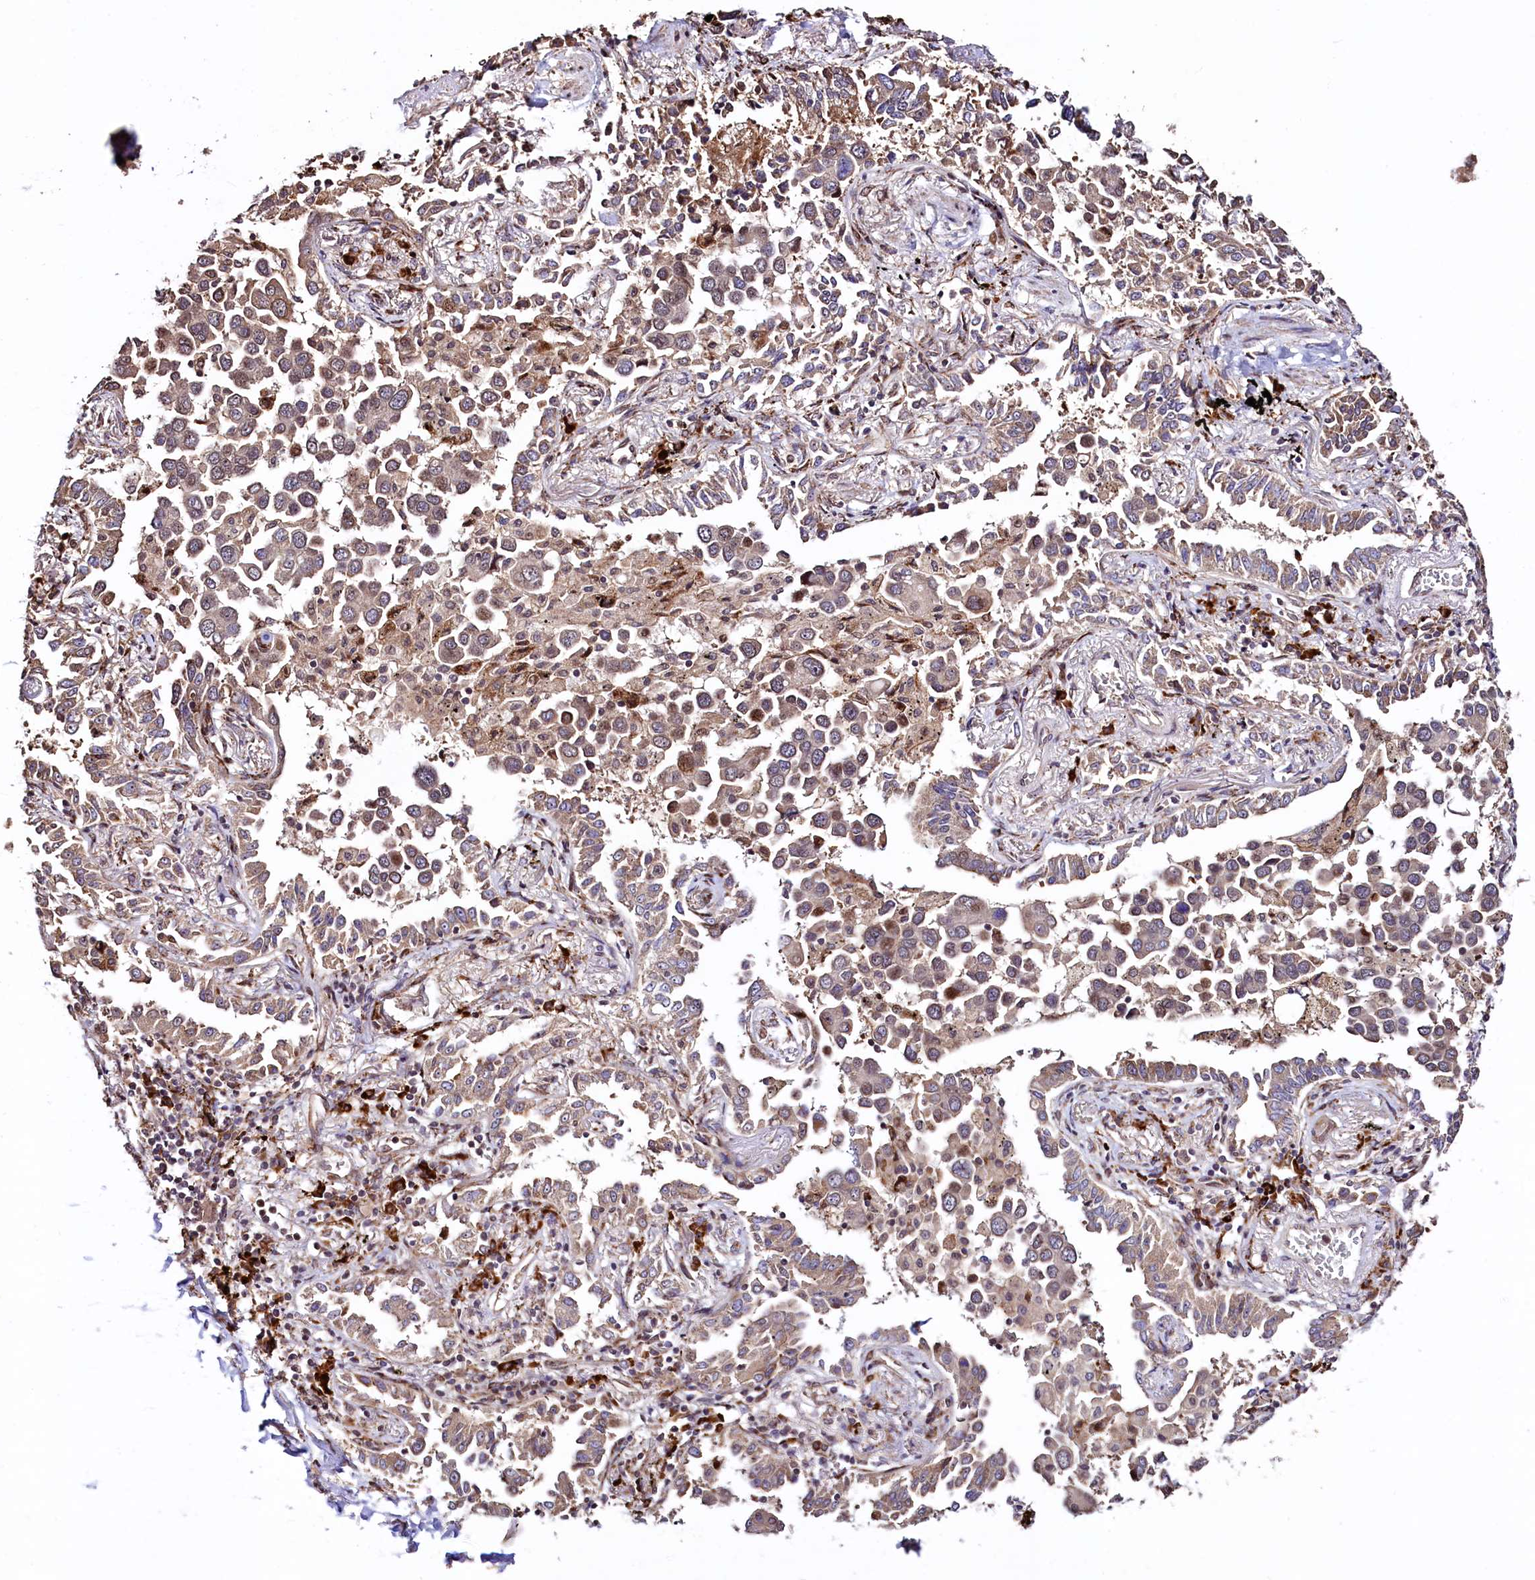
{"staining": {"intensity": "weak", "quantity": "25%-75%", "location": "cytoplasmic/membranous,nuclear"}, "tissue": "lung cancer", "cell_type": "Tumor cells", "image_type": "cancer", "snomed": [{"axis": "morphology", "description": "Adenocarcinoma, NOS"}, {"axis": "topography", "description": "Lung"}], "caption": "A photomicrograph of human lung adenocarcinoma stained for a protein reveals weak cytoplasmic/membranous and nuclear brown staining in tumor cells. (Stains: DAB (3,3'-diaminobenzidine) in brown, nuclei in blue, Microscopy: brightfield microscopy at high magnification).", "gene": "C5orf15", "patient": {"sex": "male", "age": 67}}